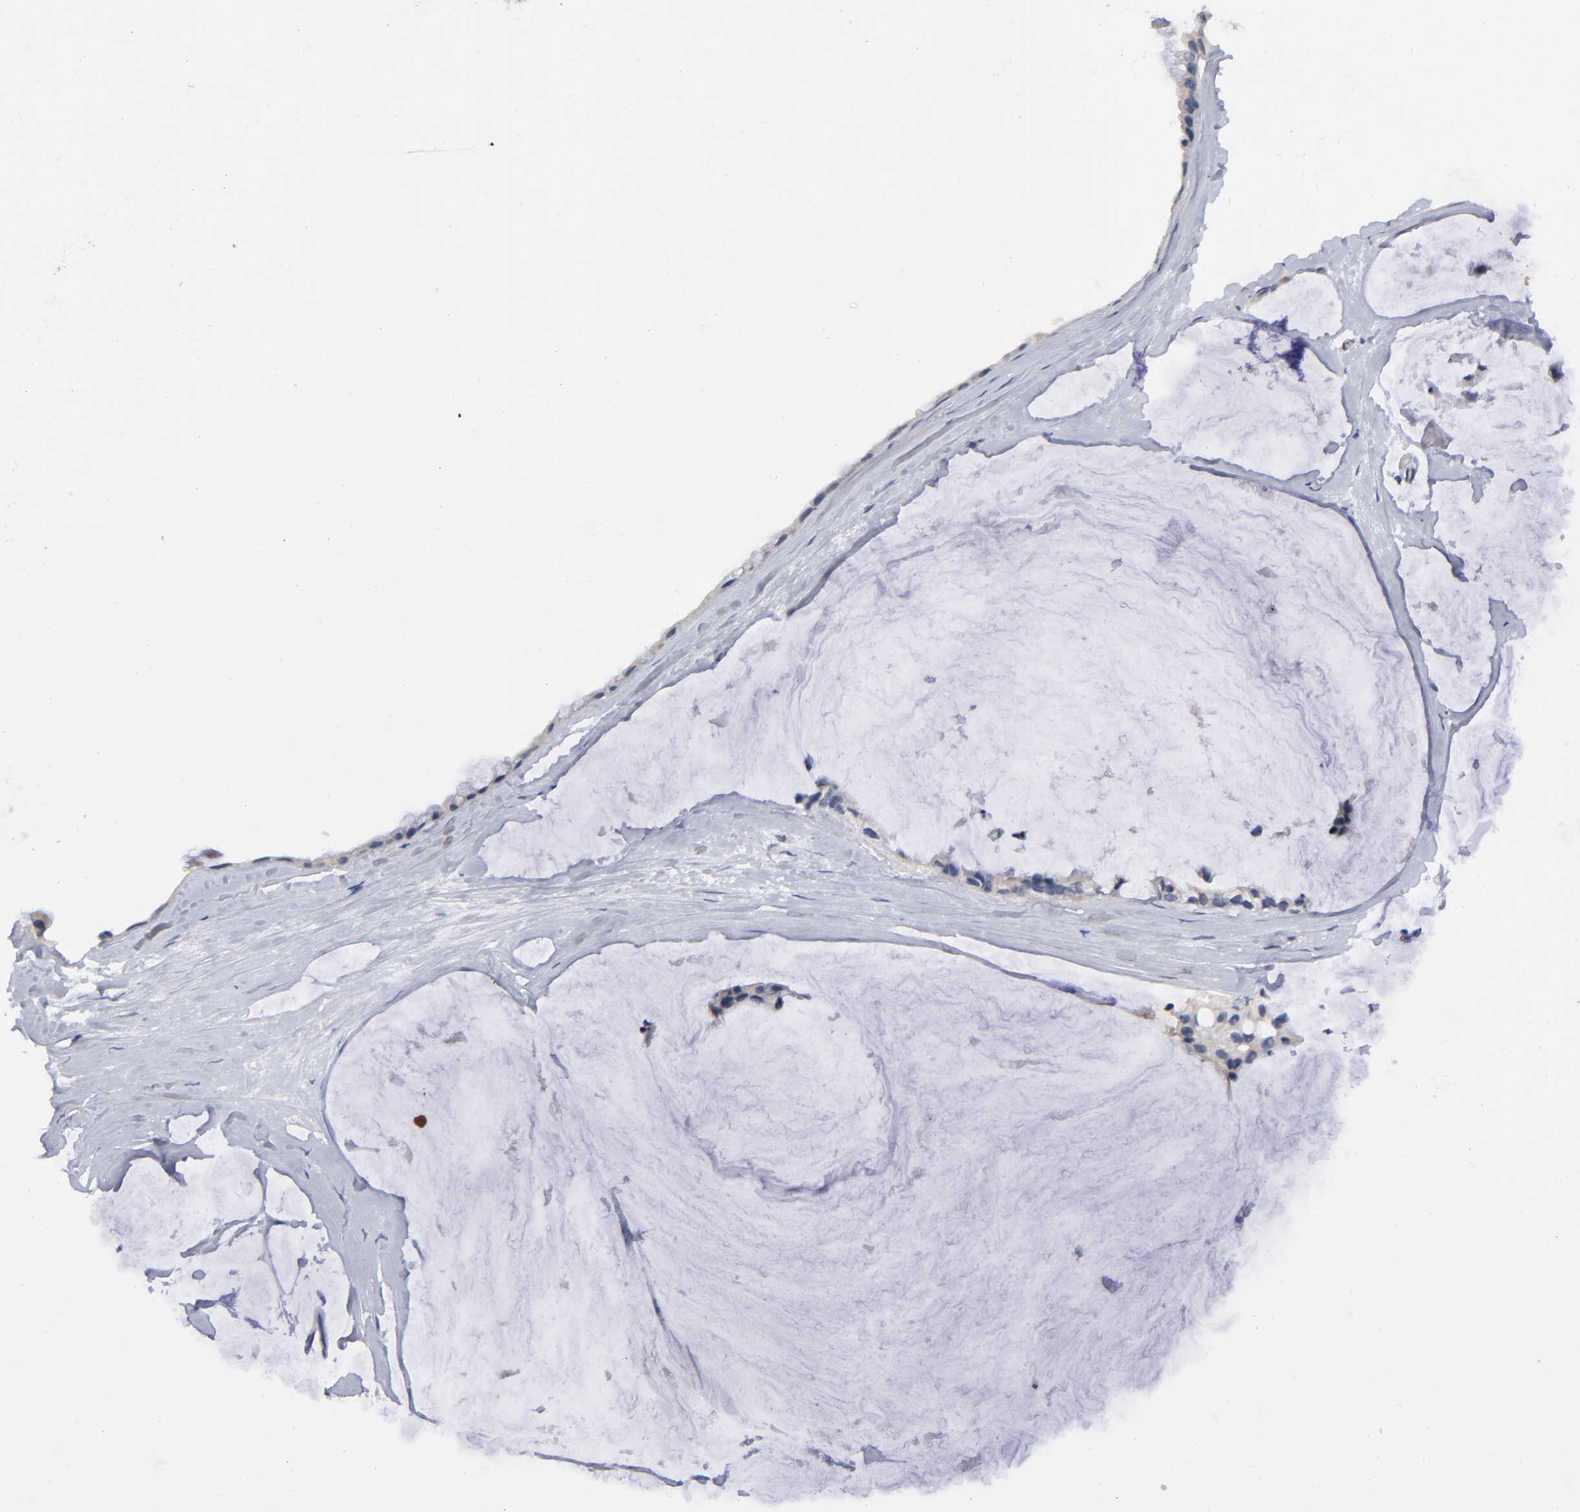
{"staining": {"intensity": "weak", "quantity": ">75%", "location": "cytoplasmic/membranous"}, "tissue": "ovarian cancer", "cell_type": "Tumor cells", "image_type": "cancer", "snomed": [{"axis": "morphology", "description": "Cystadenocarcinoma, mucinous, NOS"}, {"axis": "topography", "description": "Ovary"}], "caption": "Immunohistochemical staining of ovarian cancer exhibits weak cytoplasmic/membranous protein expression in about >75% of tumor cells. (brown staining indicates protein expression, while blue staining denotes nuclei).", "gene": "NOVA1", "patient": {"sex": "female", "age": 39}}